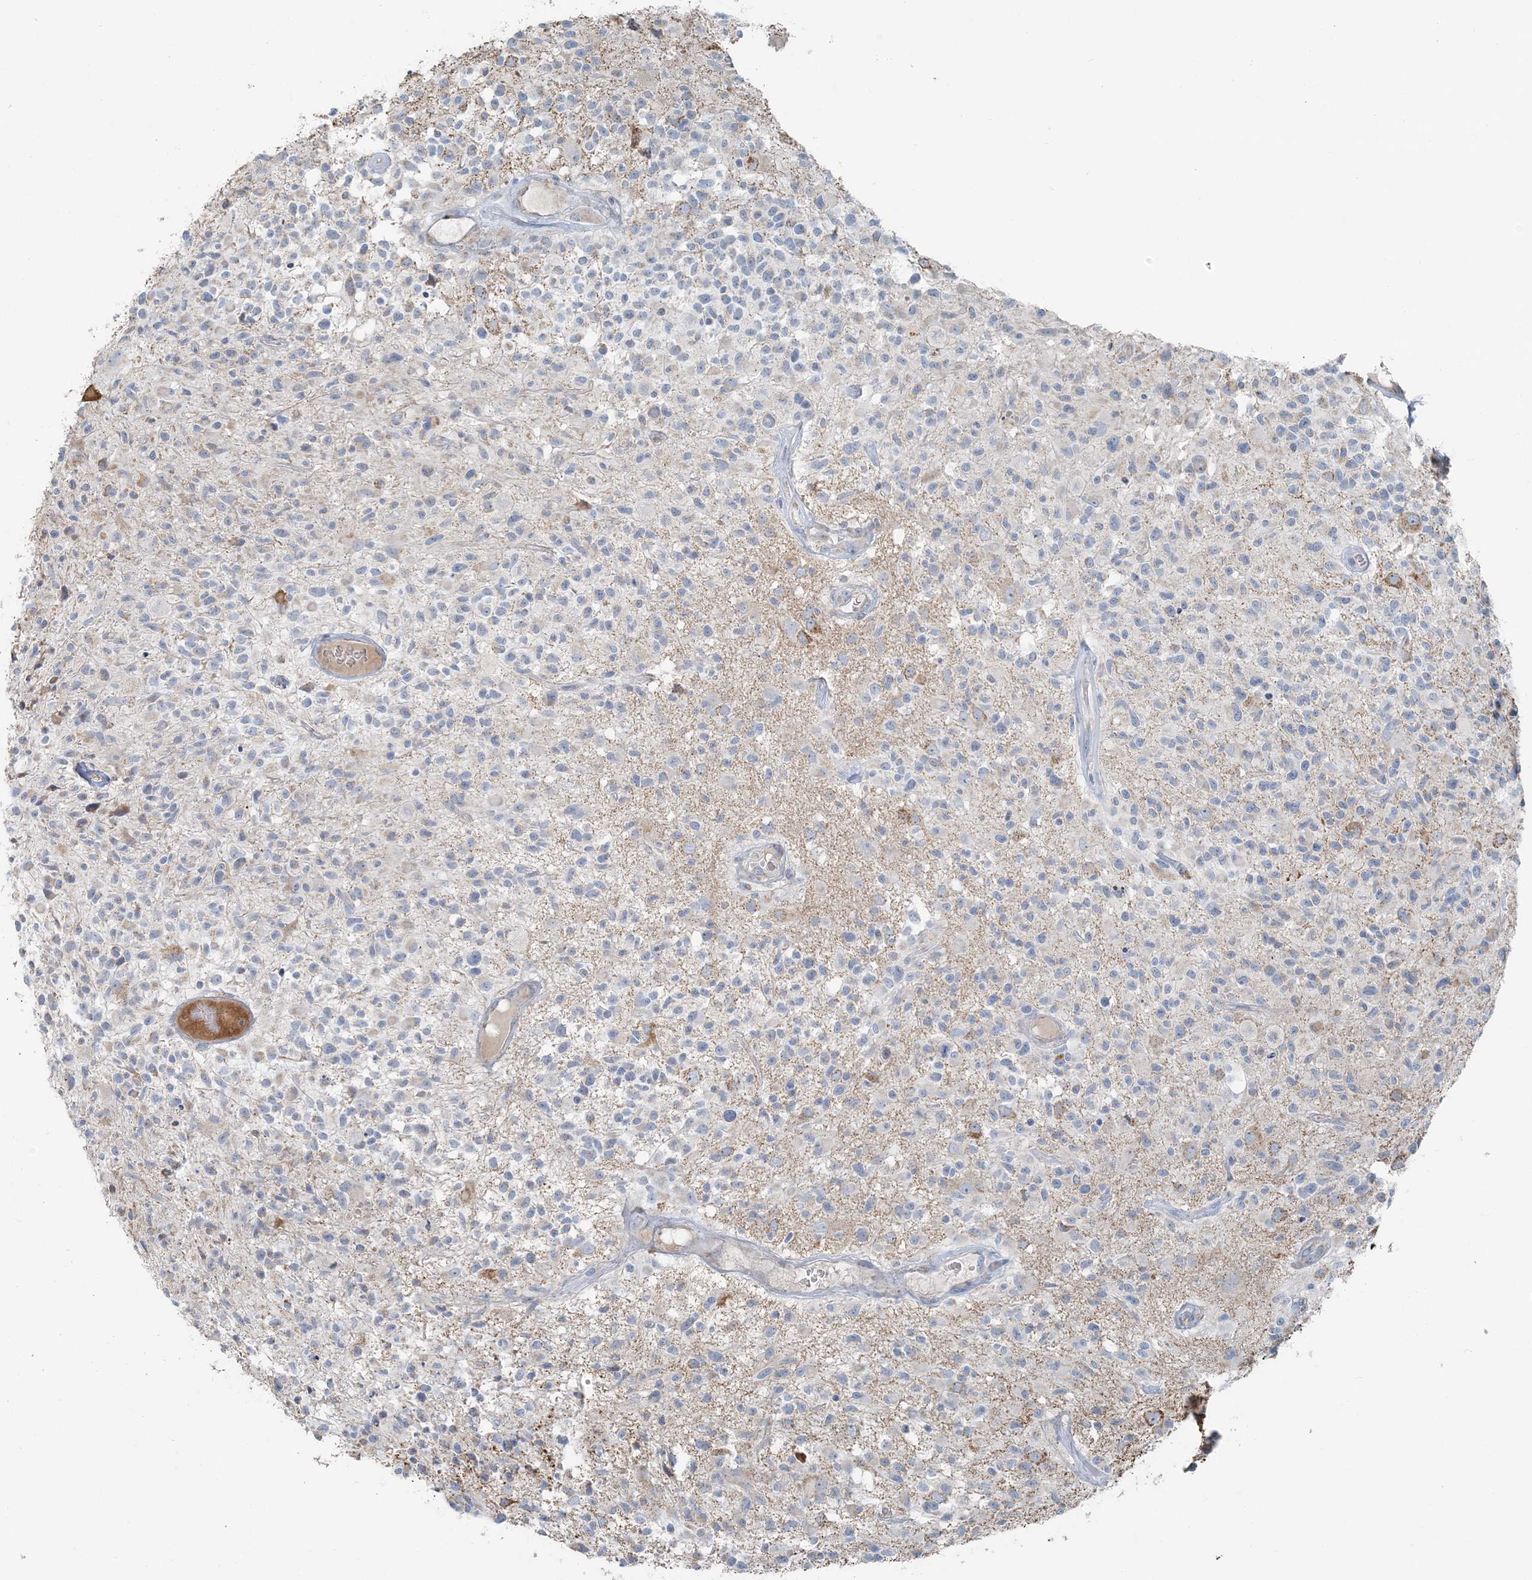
{"staining": {"intensity": "negative", "quantity": "none", "location": "none"}, "tissue": "glioma", "cell_type": "Tumor cells", "image_type": "cancer", "snomed": [{"axis": "morphology", "description": "Glioma, malignant, High grade"}, {"axis": "morphology", "description": "Glioblastoma, NOS"}, {"axis": "topography", "description": "Brain"}], "caption": "Protein analysis of glioma exhibits no significant staining in tumor cells.", "gene": "SLC22A16", "patient": {"sex": "male", "age": 60}}